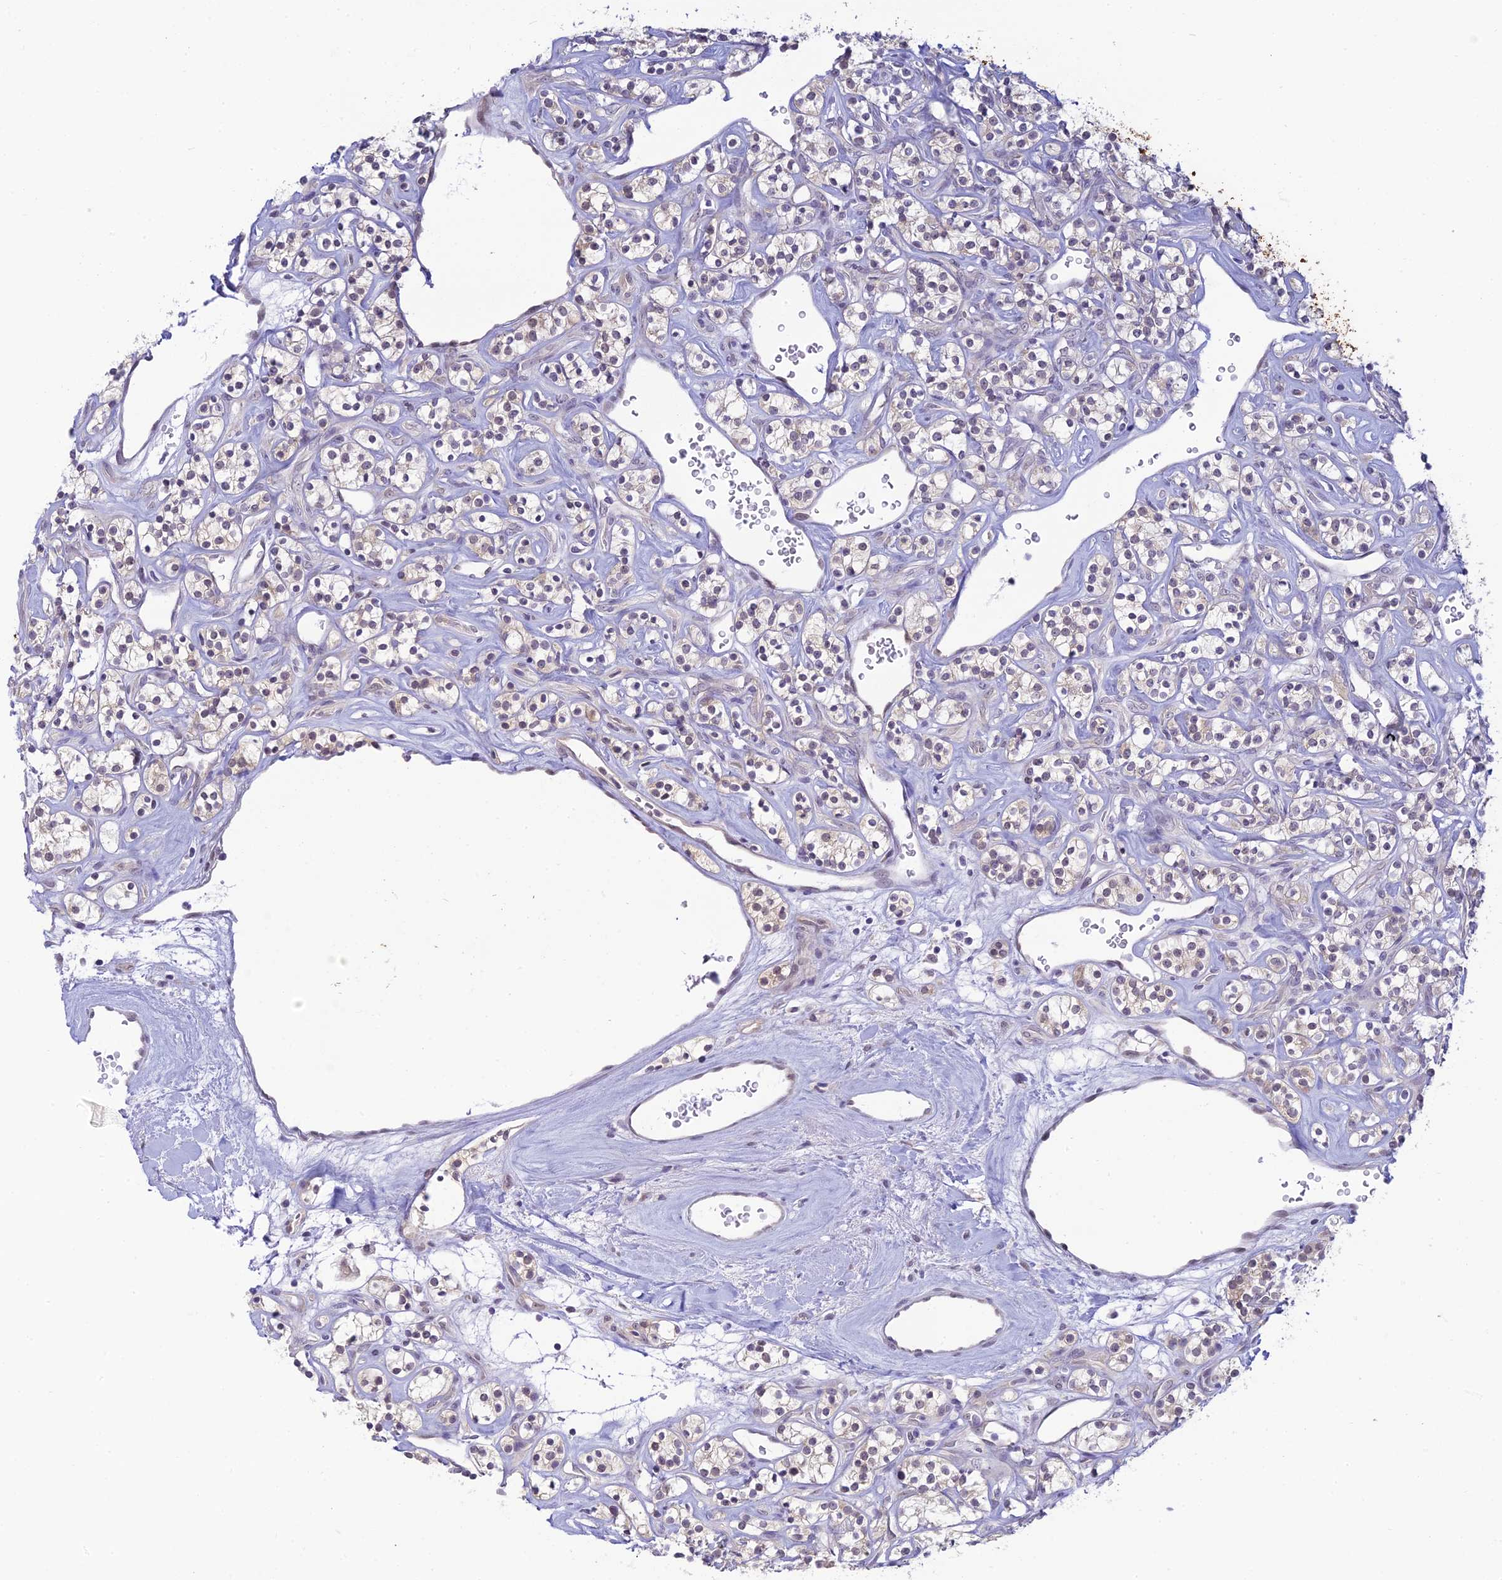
{"staining": {"intensity": "negative", "quantity": "none", "location": "none"}, "tissue": "renal cancer", "cell_type": "Tumor cells", "image_type": "cancer", "snomed": [{"axis": "morphology", "description": "Adenocarcinoma, NOS"}, {"axis": "topography", "description": "Kidney"}], "caption": "Immunohistochemical staining of human renal cancer exhibits no significant positivity in tumor cells.", "gene": "SKIC8", "patient": {"sex": "male", "age": 77}}